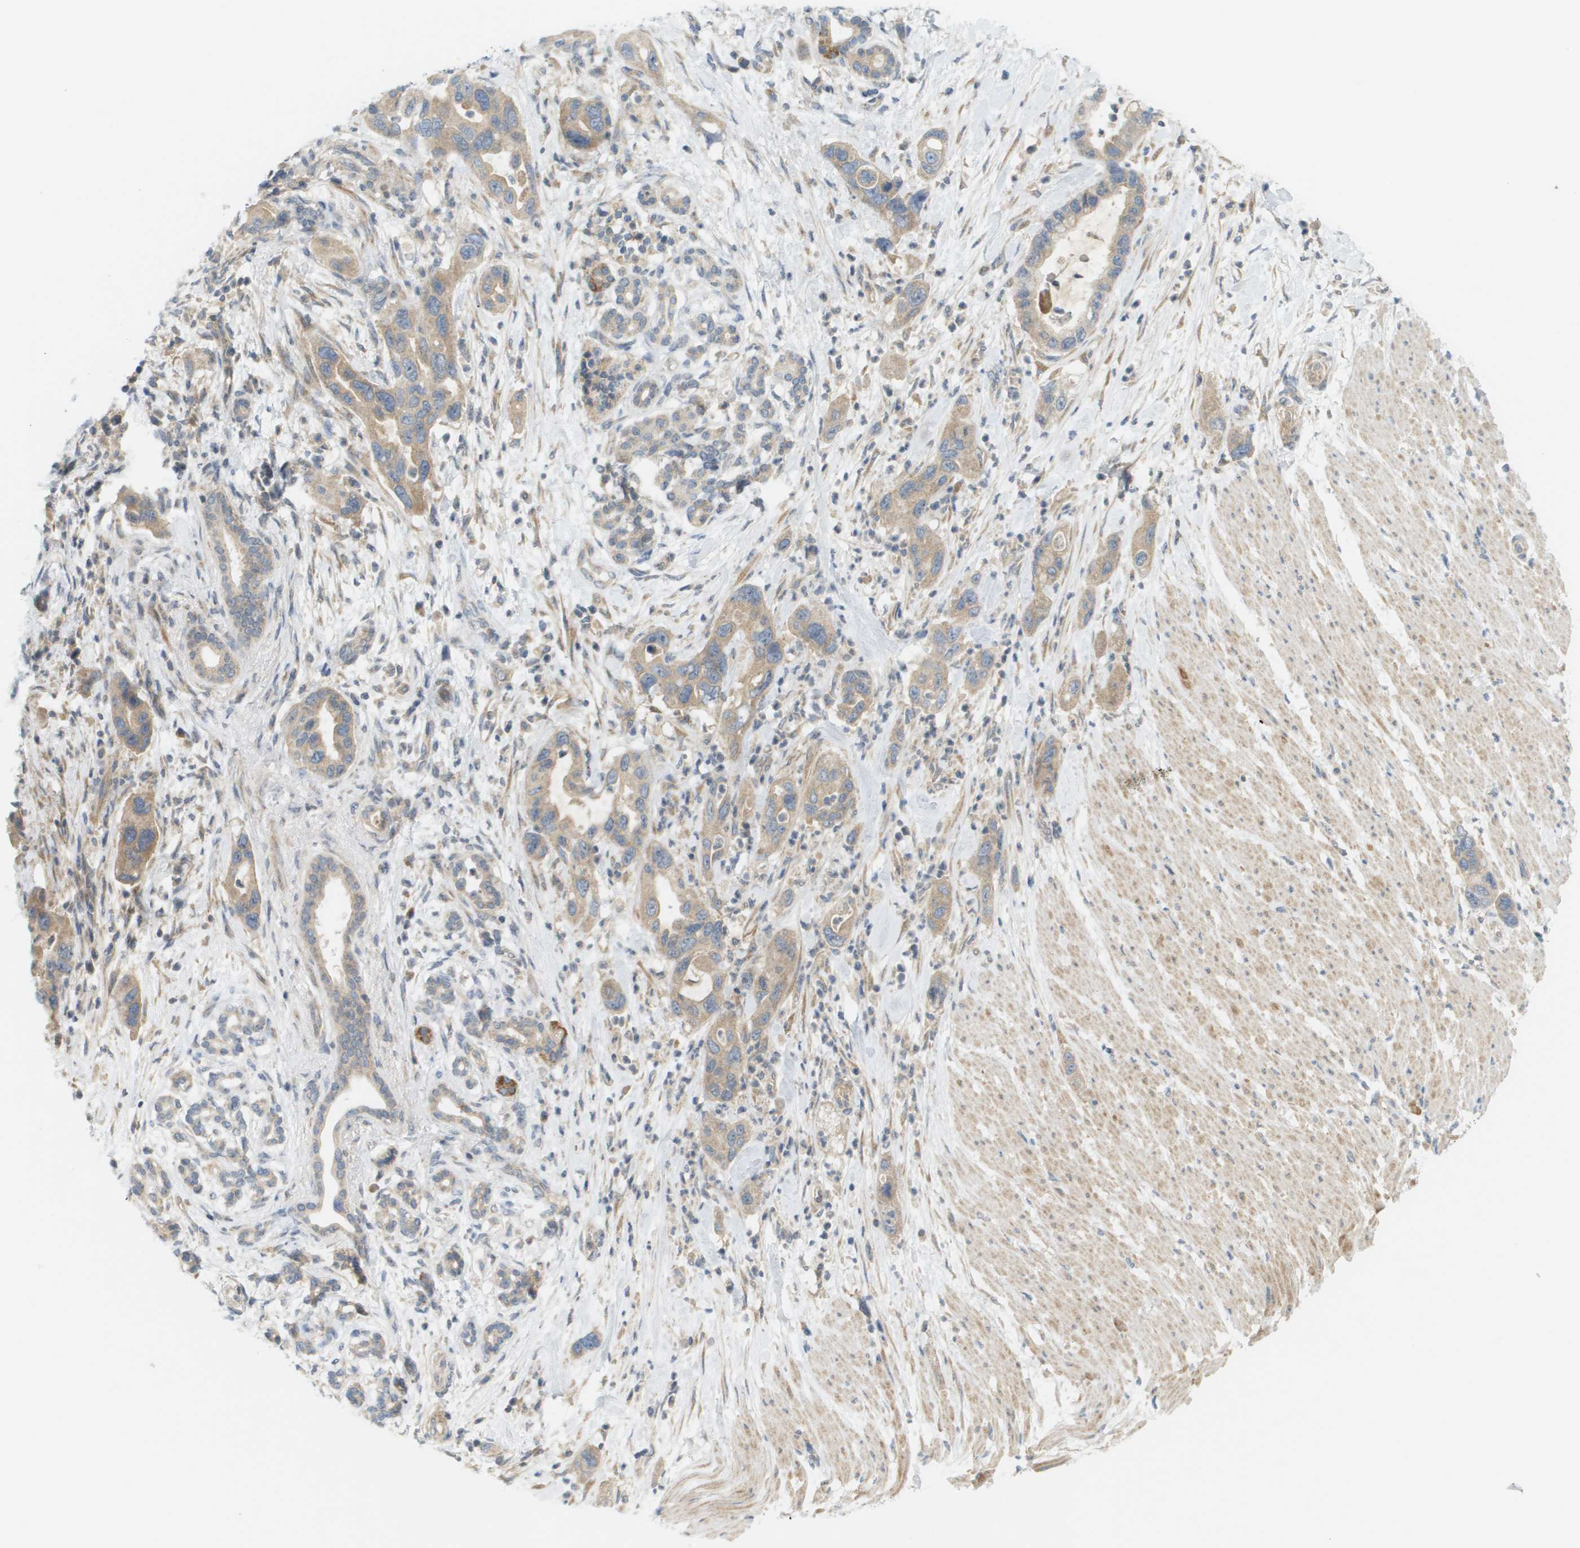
{"staining": {"intensity": "weak", "quantity": ">75%", "location": "cytoplasmic/membranous"}, "tissue": "pancreatic cancer", "cell_type": "Tumor cells", "image_type": "cancer", "snomed": [{"axis": "morphology", "description": "Normal tissue, NOS"}, {"axis": "morphology", "description": "Adenocarcinoma, NOS"}, {"axis": "topography", "description": "Pancreas"}], "caption": "A histopathology image showing weak cytoplasmic/membranous staining in approximately >75% of tumor cells in pancreatic cancer (adenocarcinoma), as visualized by brown immunohistochemical staining.", "gene": "PROC", "patient": {"sex": "female", "age": 71}}